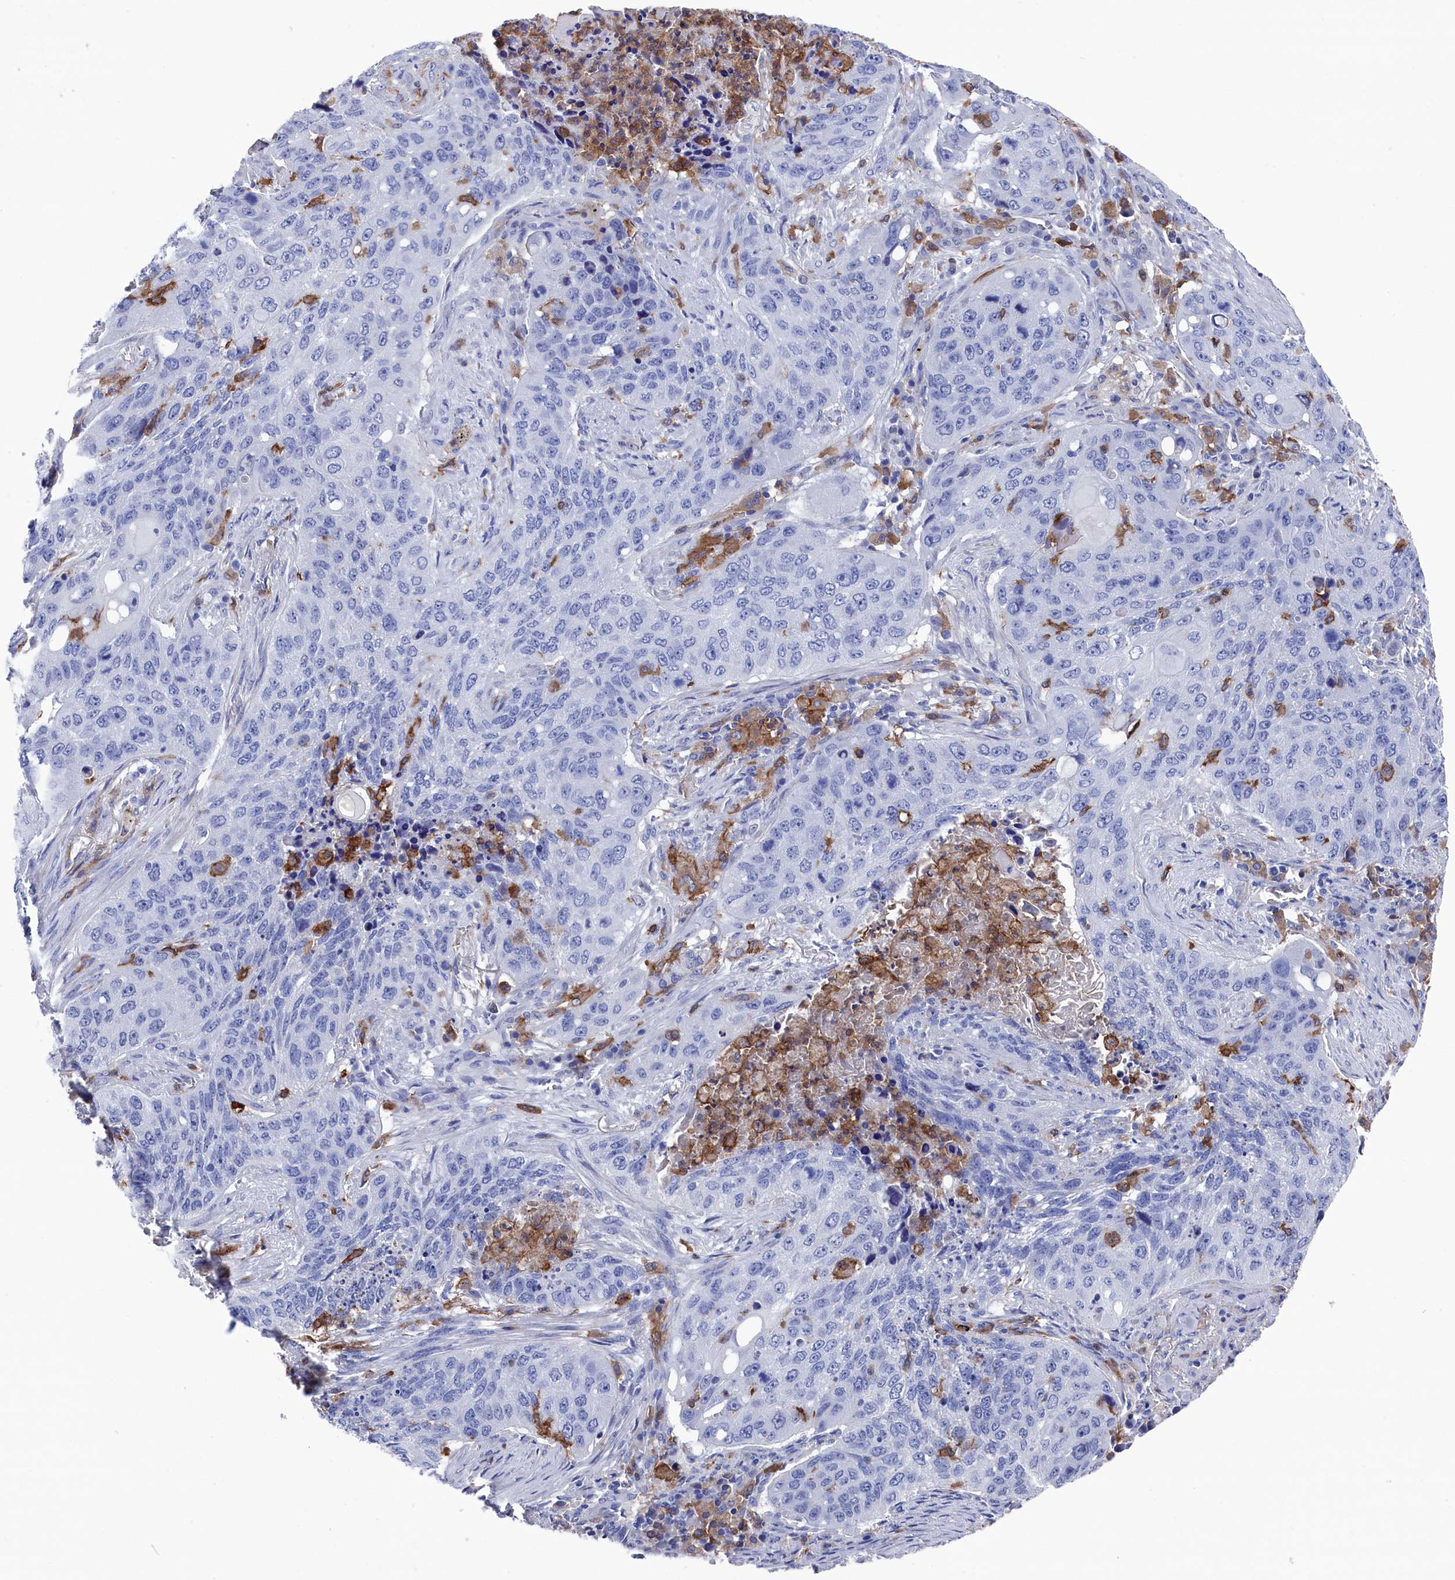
{"staining": {"intensity": "negative", "quantity": "none", "location": "none"}, "tissue": "lung cancer", "cell_type": "Tumor cells", "image_type": "cancer", "snomed": [{"axis": "morphology", "description": "Squamous cell carcinoma, NOS"}, {"axis": "topography", "description": "Lung"}], "caption": "Immunohistochemistry (IHC) histopathology image of neoplastic tissue: human lung cancer stained with DAB (3,3'-diaminobenzidine) displays no significant protein staining in tumor cells.", "gene": "TYROBP", "patient": {"sex": "female", "age": 63}}